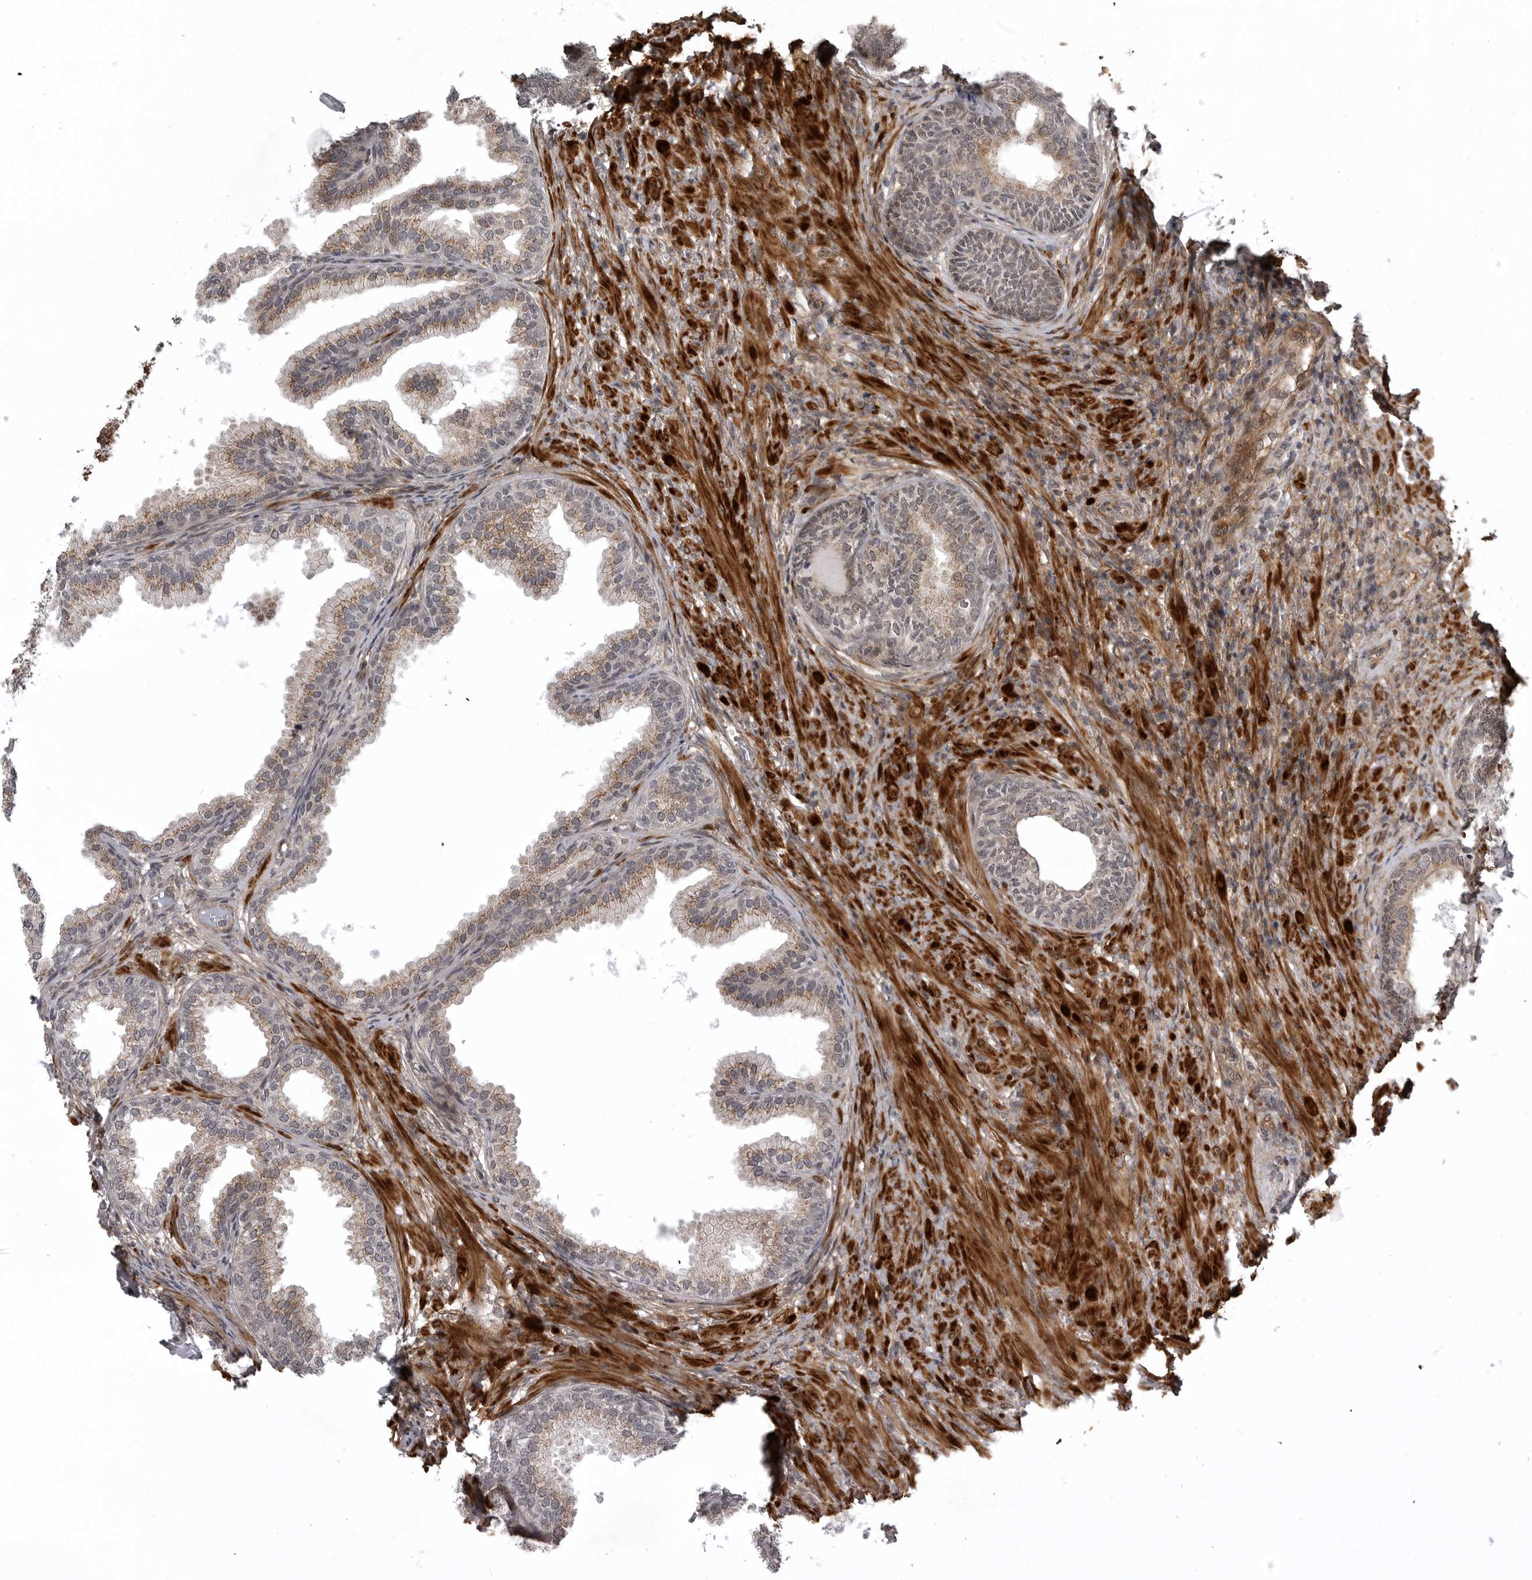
{"staining": {"intensity": "moderate", "quantity": ">75%", "location": "cytoplasmic/membranous,nuclear"}, "tissue": "prostate", "cell_type": "Glandular cells", "image_type": "normal", "snomed": [{"axis": "morphology", "description": "Normal tissue, NOS"}, {"axis": "topography", "description": "Prostate"}], "caption": "Glandular cells show moderate cytoplasmic/membranous,nuclear positivity in about >75% of cells in benign prostate.", "gene": "SNX16", "patient": {"sex": "male", "age": 76}}